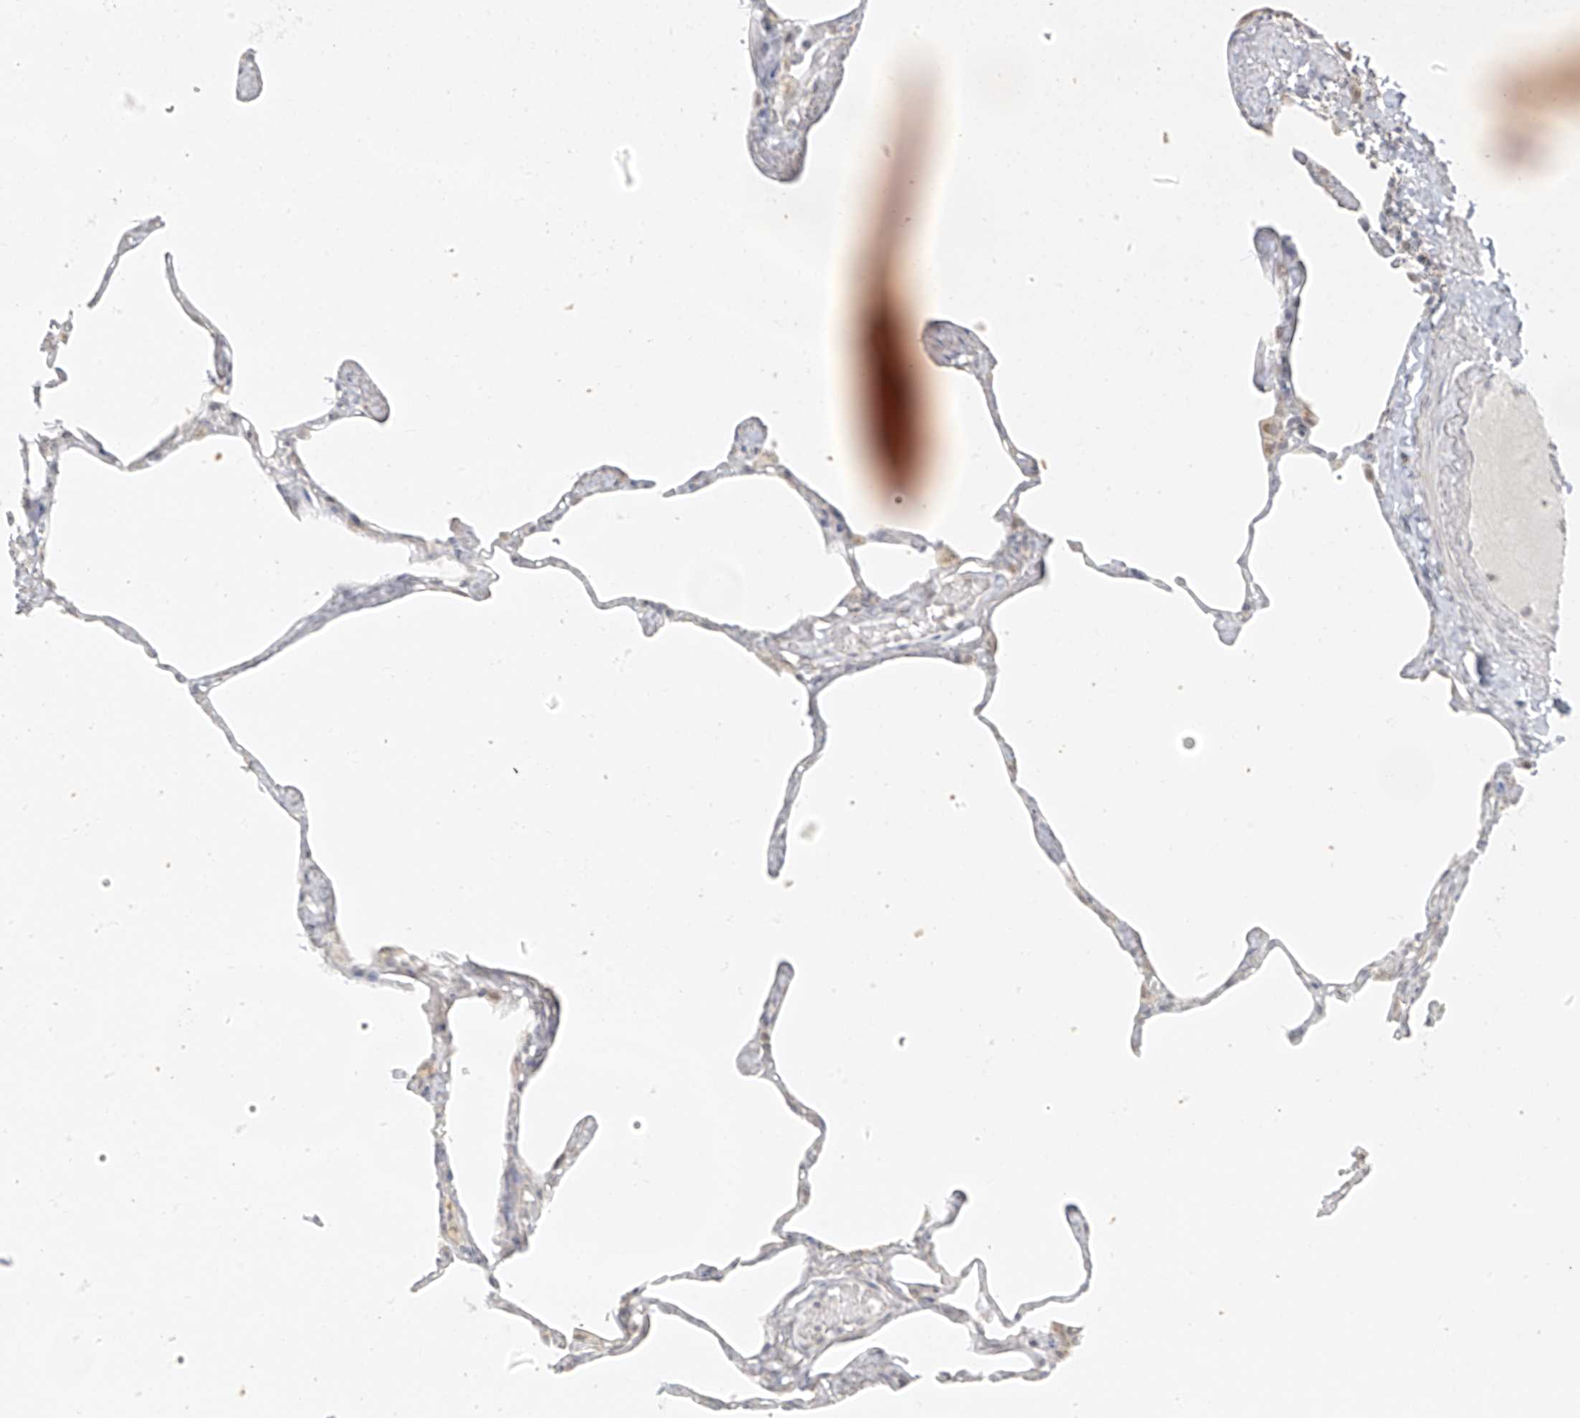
{"staining": {"intensity": "negative", "quantity": "none", "location": "none"}, "tissue": "lung", "cell_type": "Alveolar cells", "image_type": "normal", "snomed": [{"axis": "morphology", "description": "Normal tissue, NOS"}, {"axis": "topography", "description": "Lung"}], "caption": "Alveolar cells show no significant protein expression in unremarkable lung.", "gene": "DYRK1B", "patient": {"sex": "male", "age": 65}}